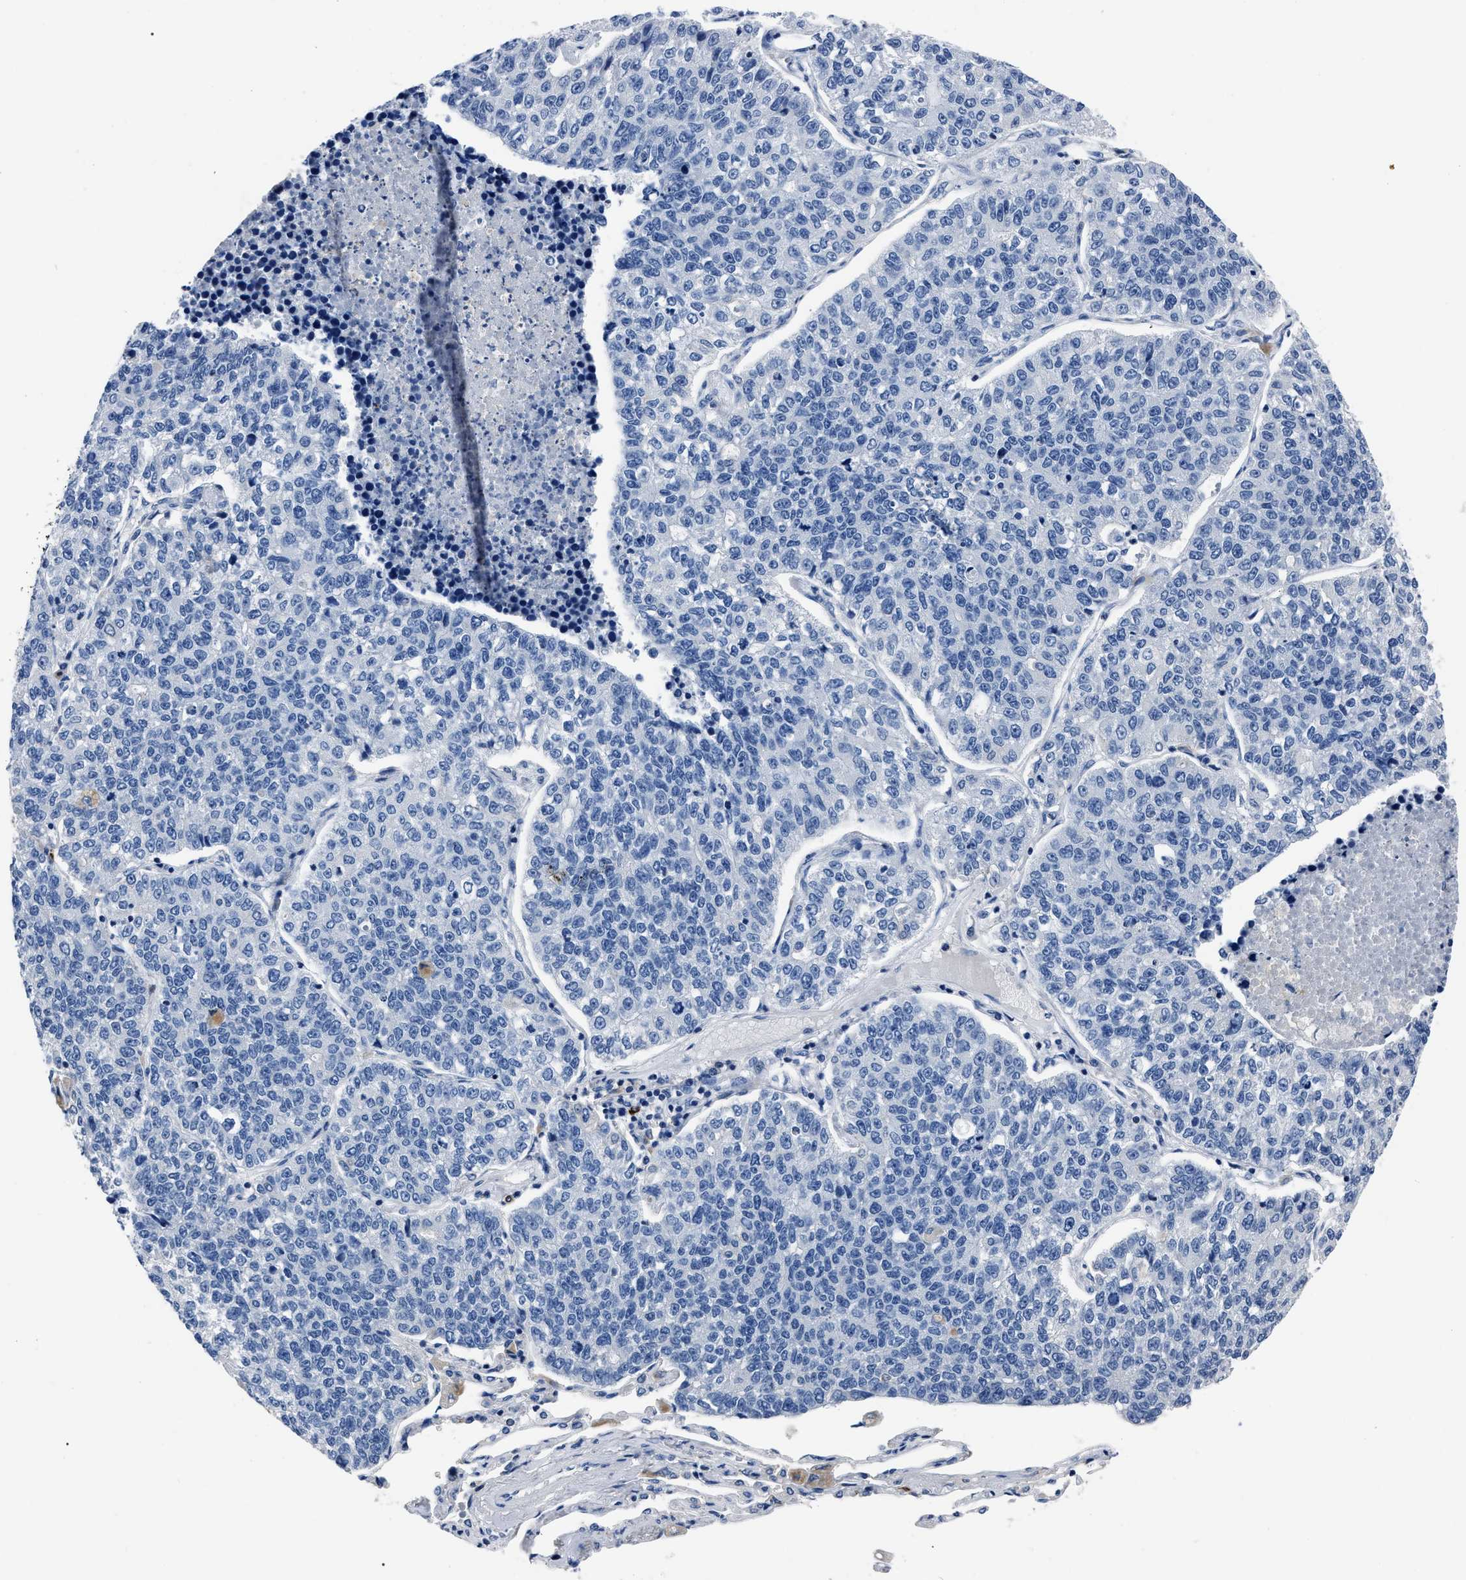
{"staining": {"intensity": "negative", "quantity": "none", "location": "none"}, "tissue": "lung cancer", "cell_type": "Tumor cells", "image_type": "cancer", "snomed": [{"axis": "morphology", "description": "Adenocarcinoma, NOS"}, {"axis": "topography", "description": "Lung"}], "caption": "Tumor cells are negative for protein expression in human lung cancer. (Brightfield microscopy of DAB IHC at high magnification).", "gene": "OR10G3", "patient": {"sex": "male", "age": 49}}